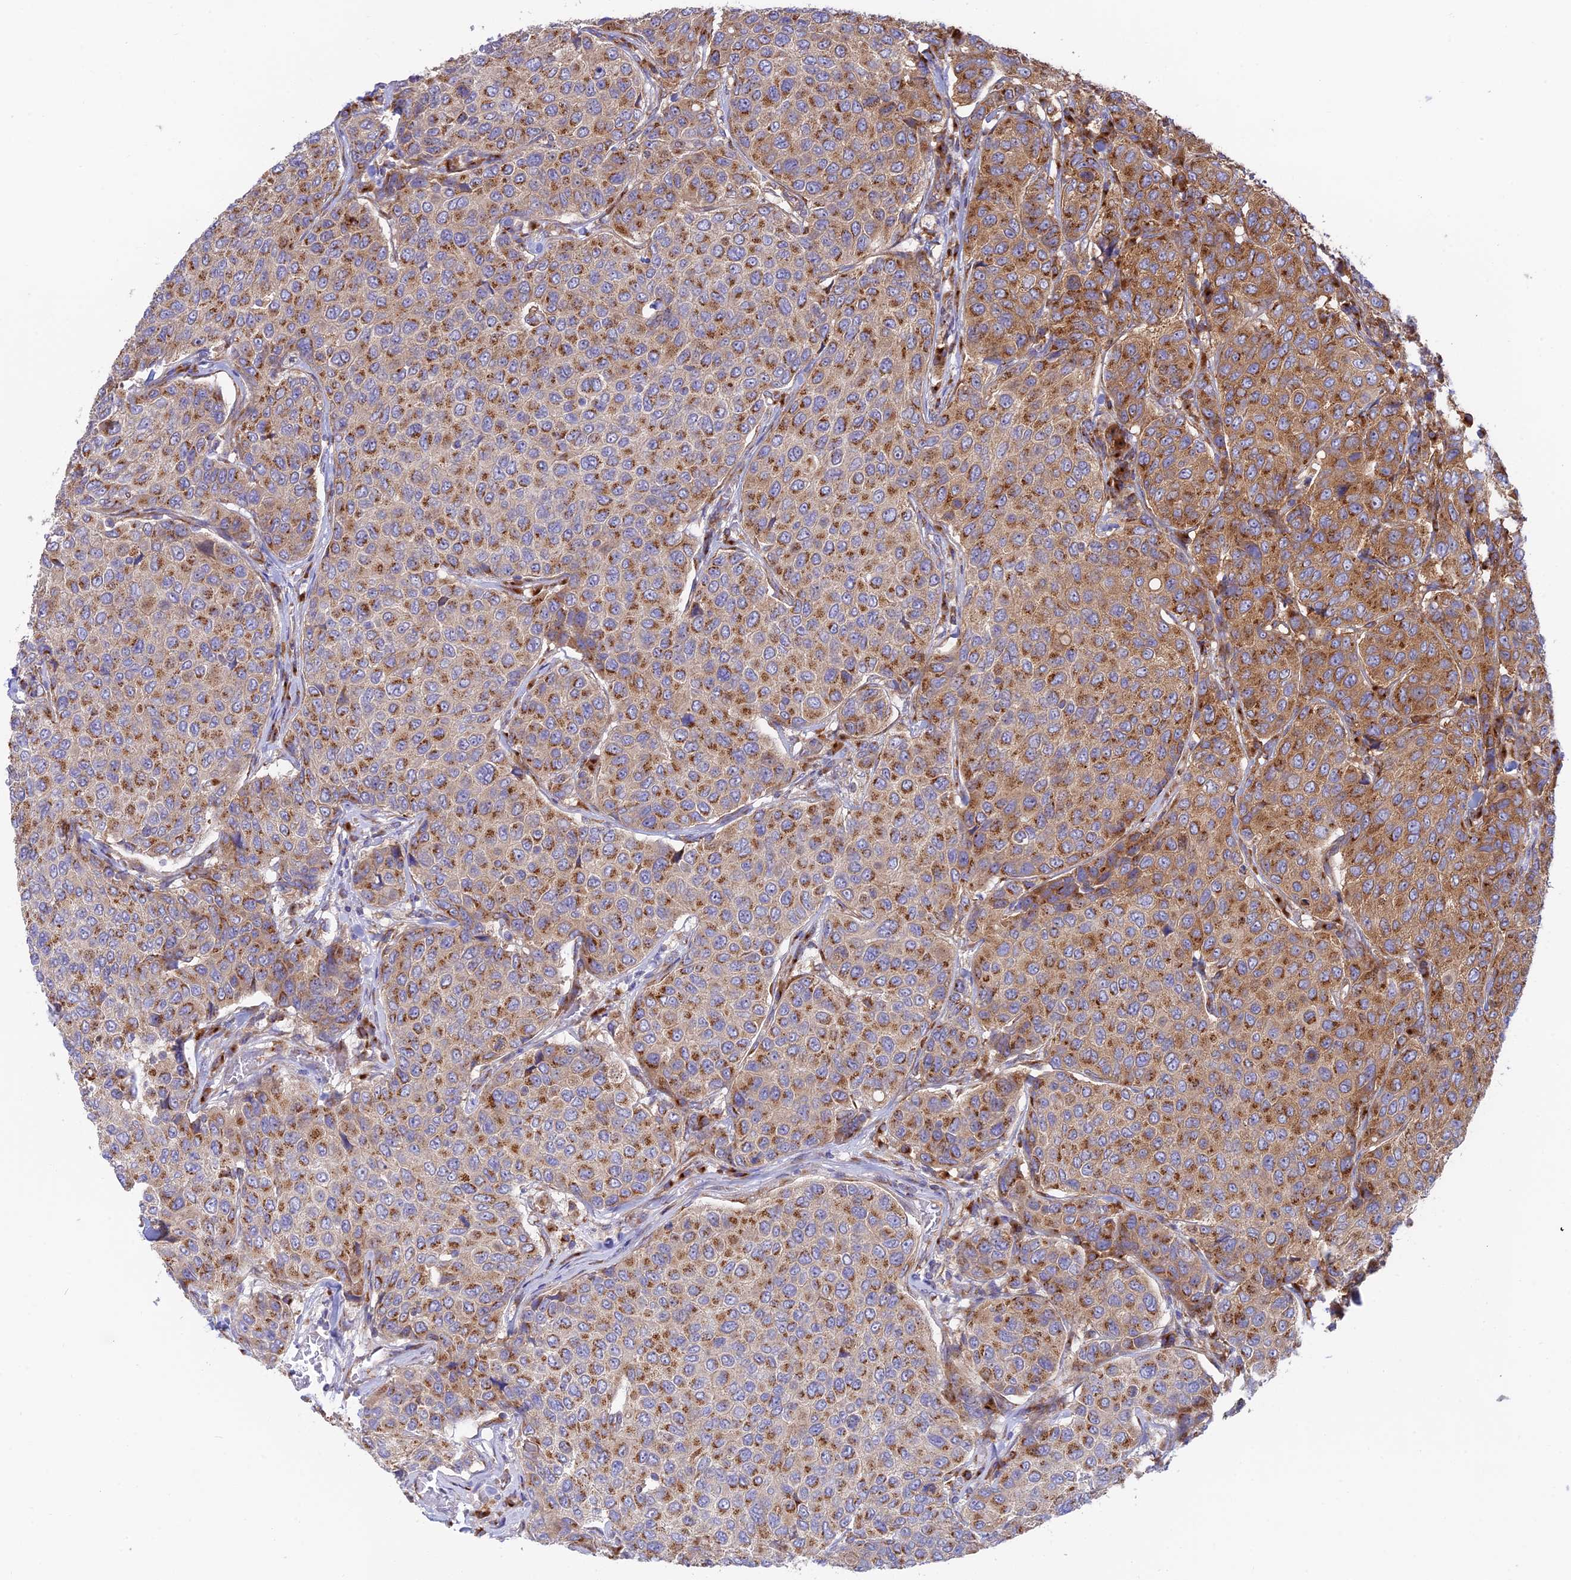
{"staining": {"intensity": "strong", "quantity": ">75%", "location": "cytoplasmic/membranous"}, "tissue": "breast cancer", "cell_type": "Tumor cells", "image_type": "cancer", "snomed": [{"axis": "morphology", "description": "Duct carcinoma"}, {"axis": "topography", "description": "Breast"}], "caption": "Protein expression analysis of breast invasive ductal carcinoma exhibits strong cytoplasmic/membranous expression in approximately >75% of tumor cells.", "gene": "GOLGA3", "patient": {"sex": "female", "age": 55}}